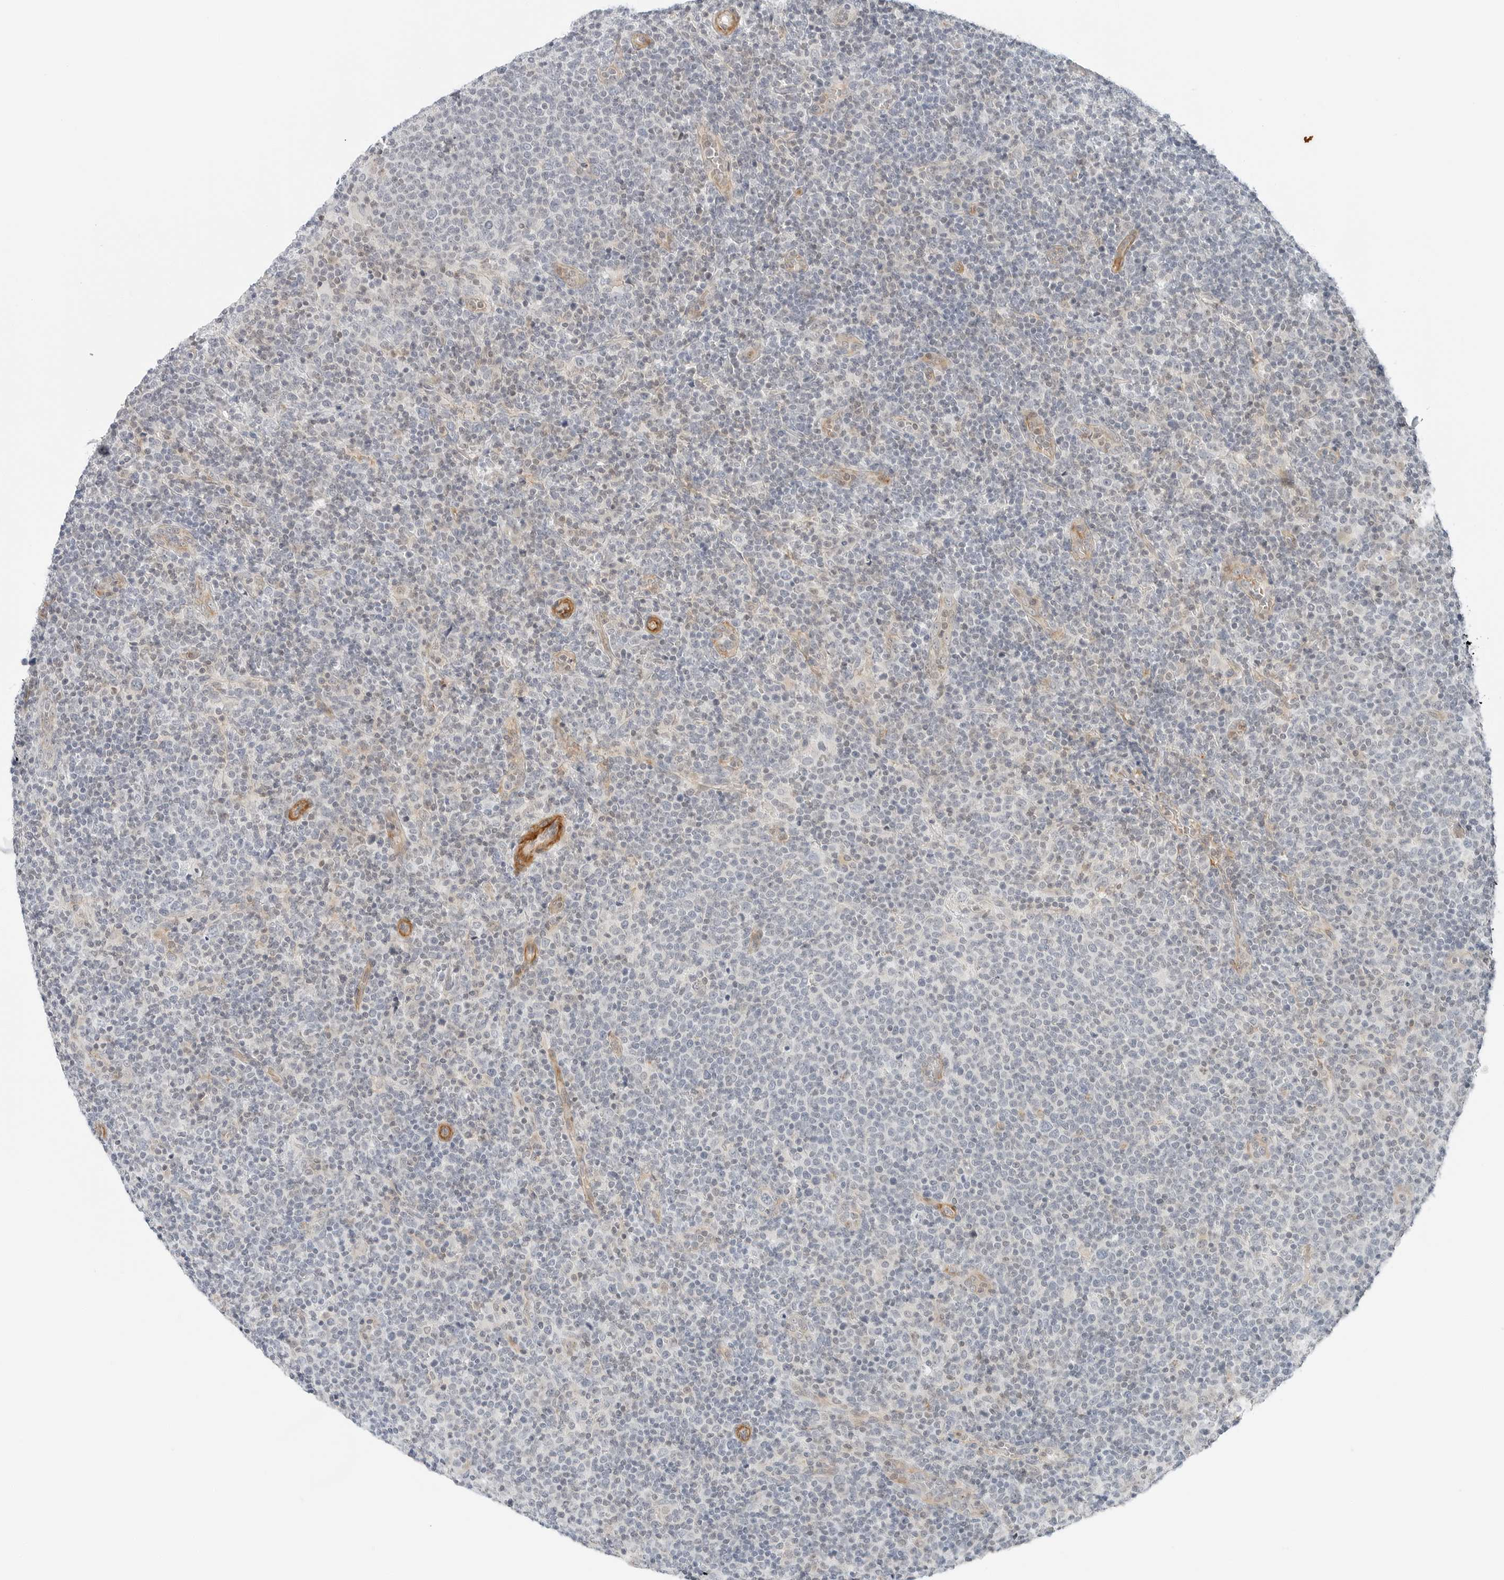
{"staining": {"intensity": "negative", "quantity": "none", "location": "none"}, "tissue": "lymphoma", "cell_type": "Tumor cells", "image_type": "cancer", "snomed": [{"axis": "morphology", "description": "Malignant lymphoma, non-Hodgkin's type, High grade"}, {"axis": "topography", "description": "Lymph node"}], "caption": "An image of high-grade malignant lymphoma, non-Hodgkin's type stained for a protein reveals no brown staining in tumor cells.", "gene": "IQCC", "patient": {"sex": "male", "age": 61}}